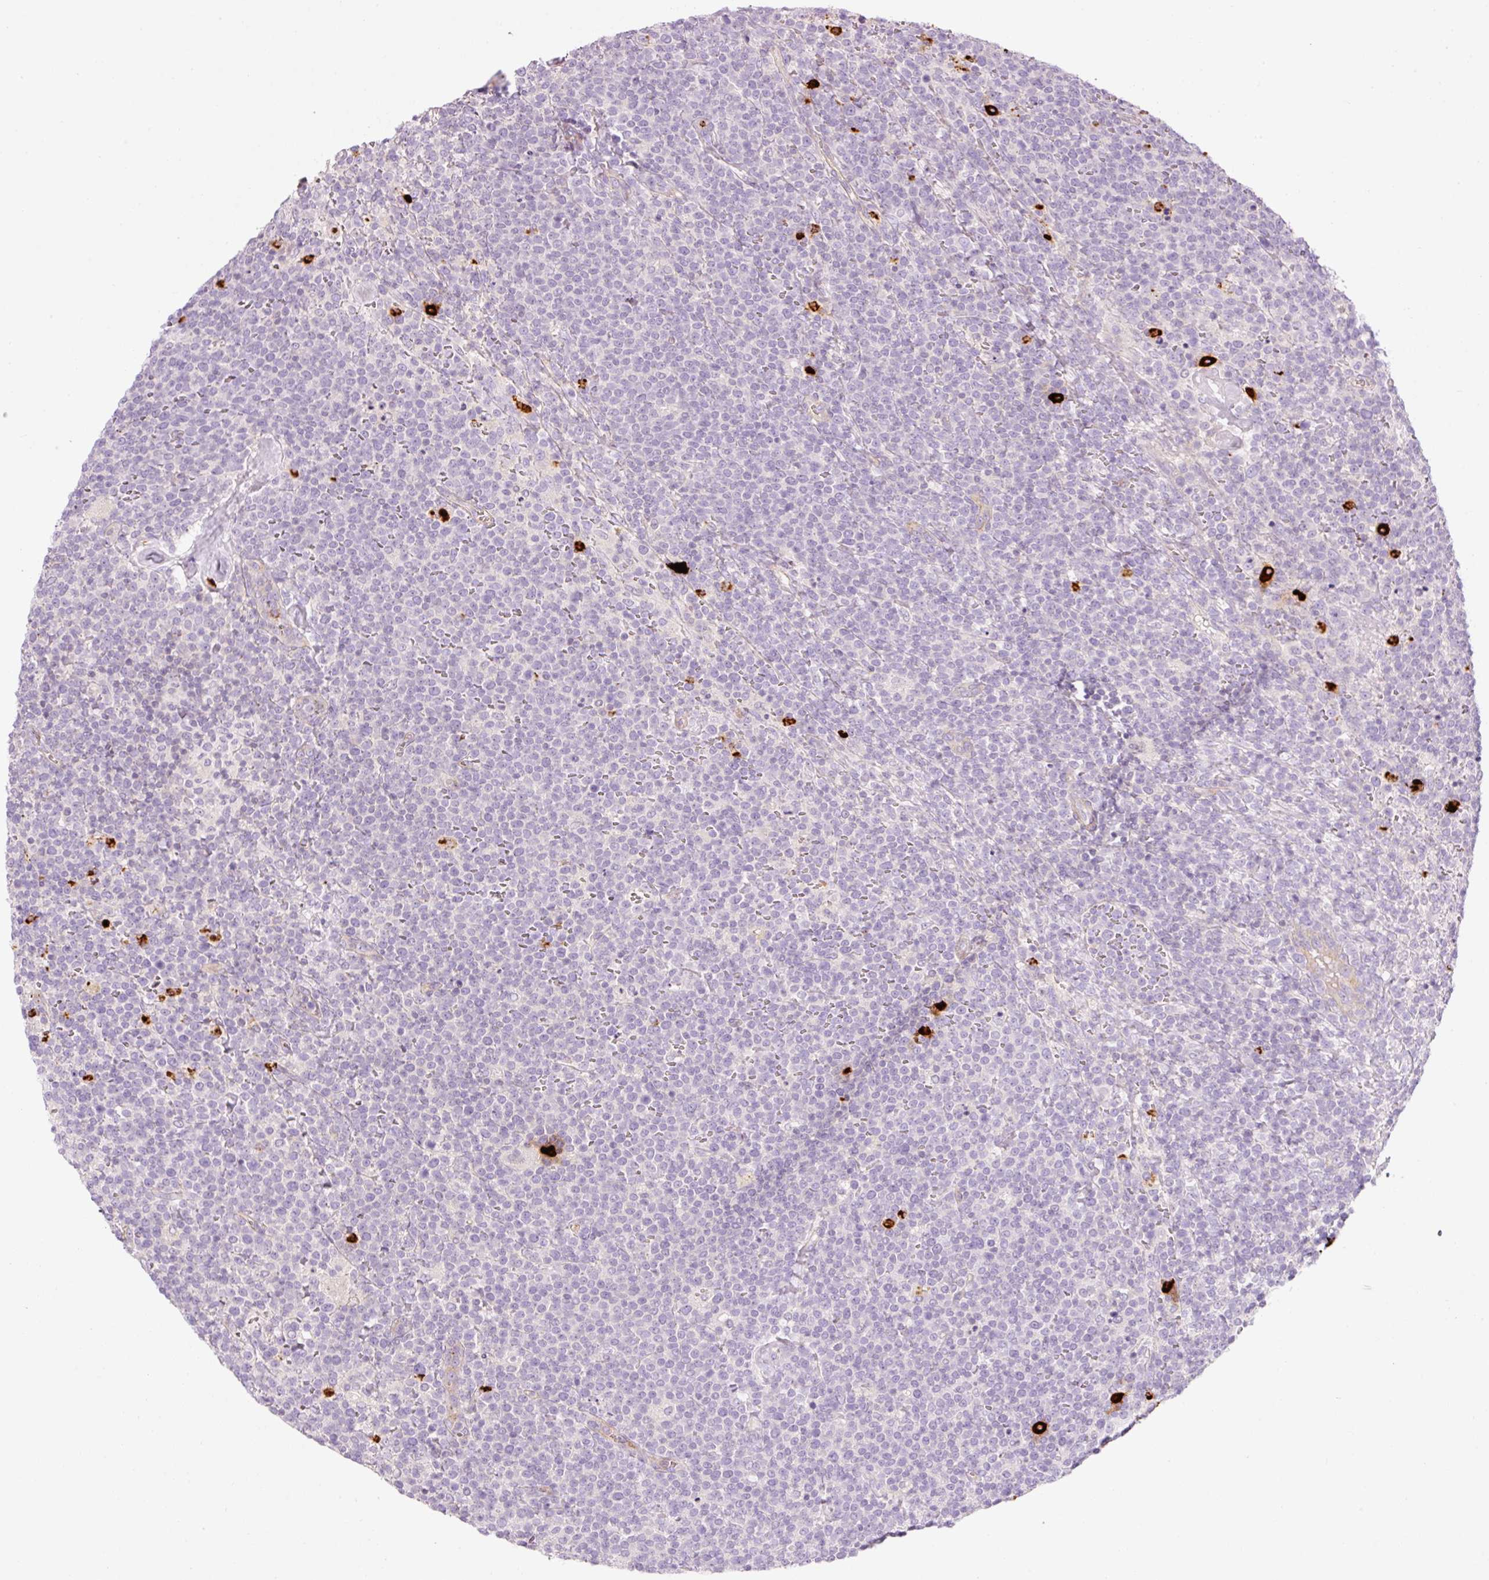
{"staining": {"intensity": "negative", "quantity": "none", "location": "none"}, "tissue": "lymphoma", "cell_type": "Tumor cells", "image_type": "cancer", "snomed": [{"axis": "morphology", "description": "Malignant lymphoma, non-Hodgkin's type, High grade"}, {"axis": "topography", "description": "Lymph node"}], "caption": "High-grade malignant lymphoma, non-Hodgkin's type was stained to show a protein in brown. There is no significant staining in tumor cells.", "gene": "MAP3K3", "patient": {"sex": "male", "age": 61}}